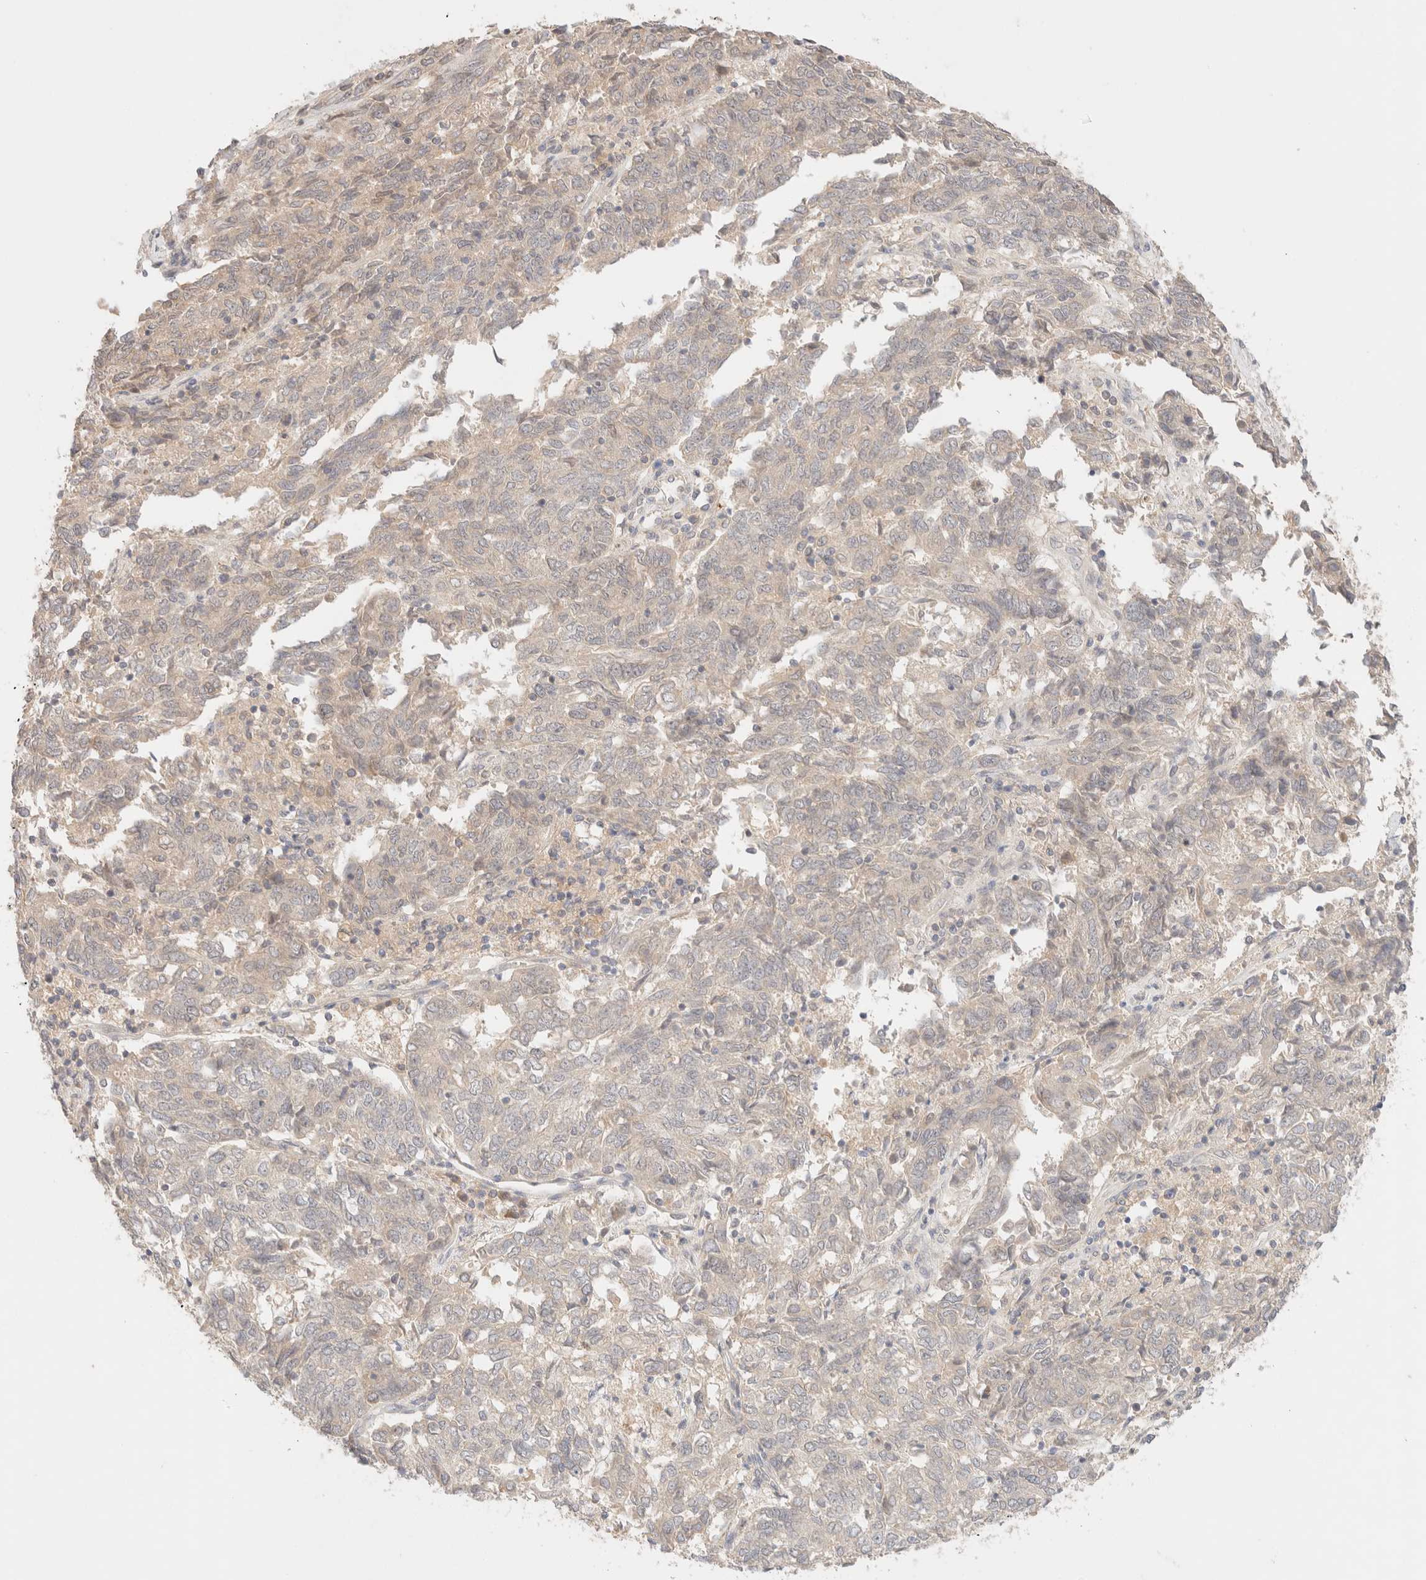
{"staining": {"intensity": "negative", "quantity": "none", "location": "none"}, "tissue": "endometrial cancer", "cell_type": "Tumor cells", "image_type": "cancer", "snomed": [{"axis": "morphology", "description": "Adenocarcinoma, NOS"}, {"axis": "topography", "description": "Endometrium"}], "caption": "Immunohistochemistry micrograph of human endometrial cancer stained for a protein (brown), which reveals no staining in tumor cells. (Brightfield microscopy of DAB (3,3'-diaminobenzidine) immunohistochemistry (IHC) at high magnification).", "gene": "SARM1", "patient": {"sex": "female", "age": 80}}